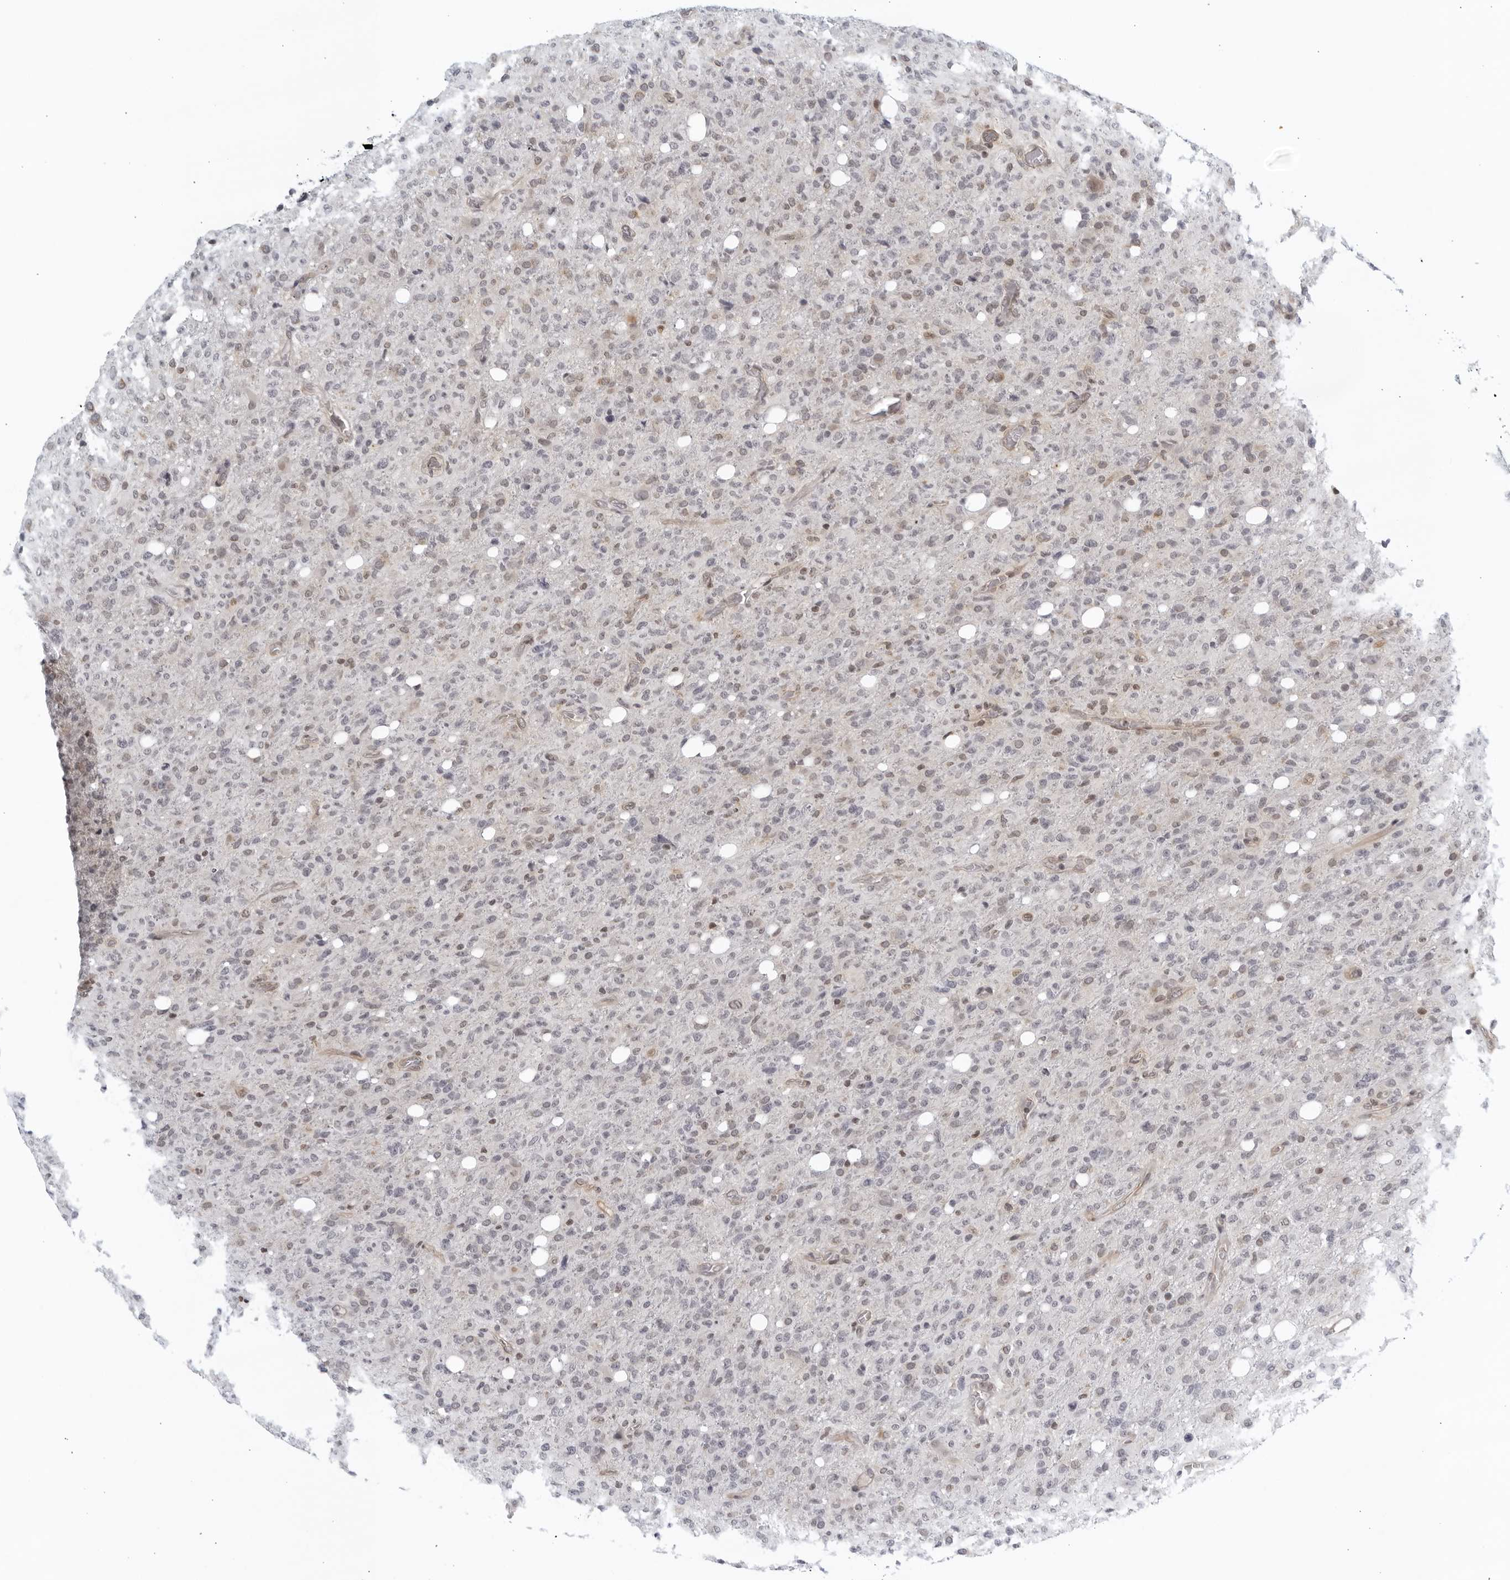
{"staining": {"intensity": "negative", "quantity": "none", "location": "none"}, "tissue": "glioma", "cell_type": "Tumor cells", "image_type": "cancer", "snomed": [{"axis": "morphology", "description": "Glioma, malignant, High grade"}, {"axis": "topography", "description": "Brain"}], "caption": "High-grade glioma (malignant) was stained to show a protein in brown. There is no significant expression in tumor cells. (DAB immunohistochemistry, high magnification).", "gene": "SERTAD4", "patient": {"sex": "female", "age": 57}}